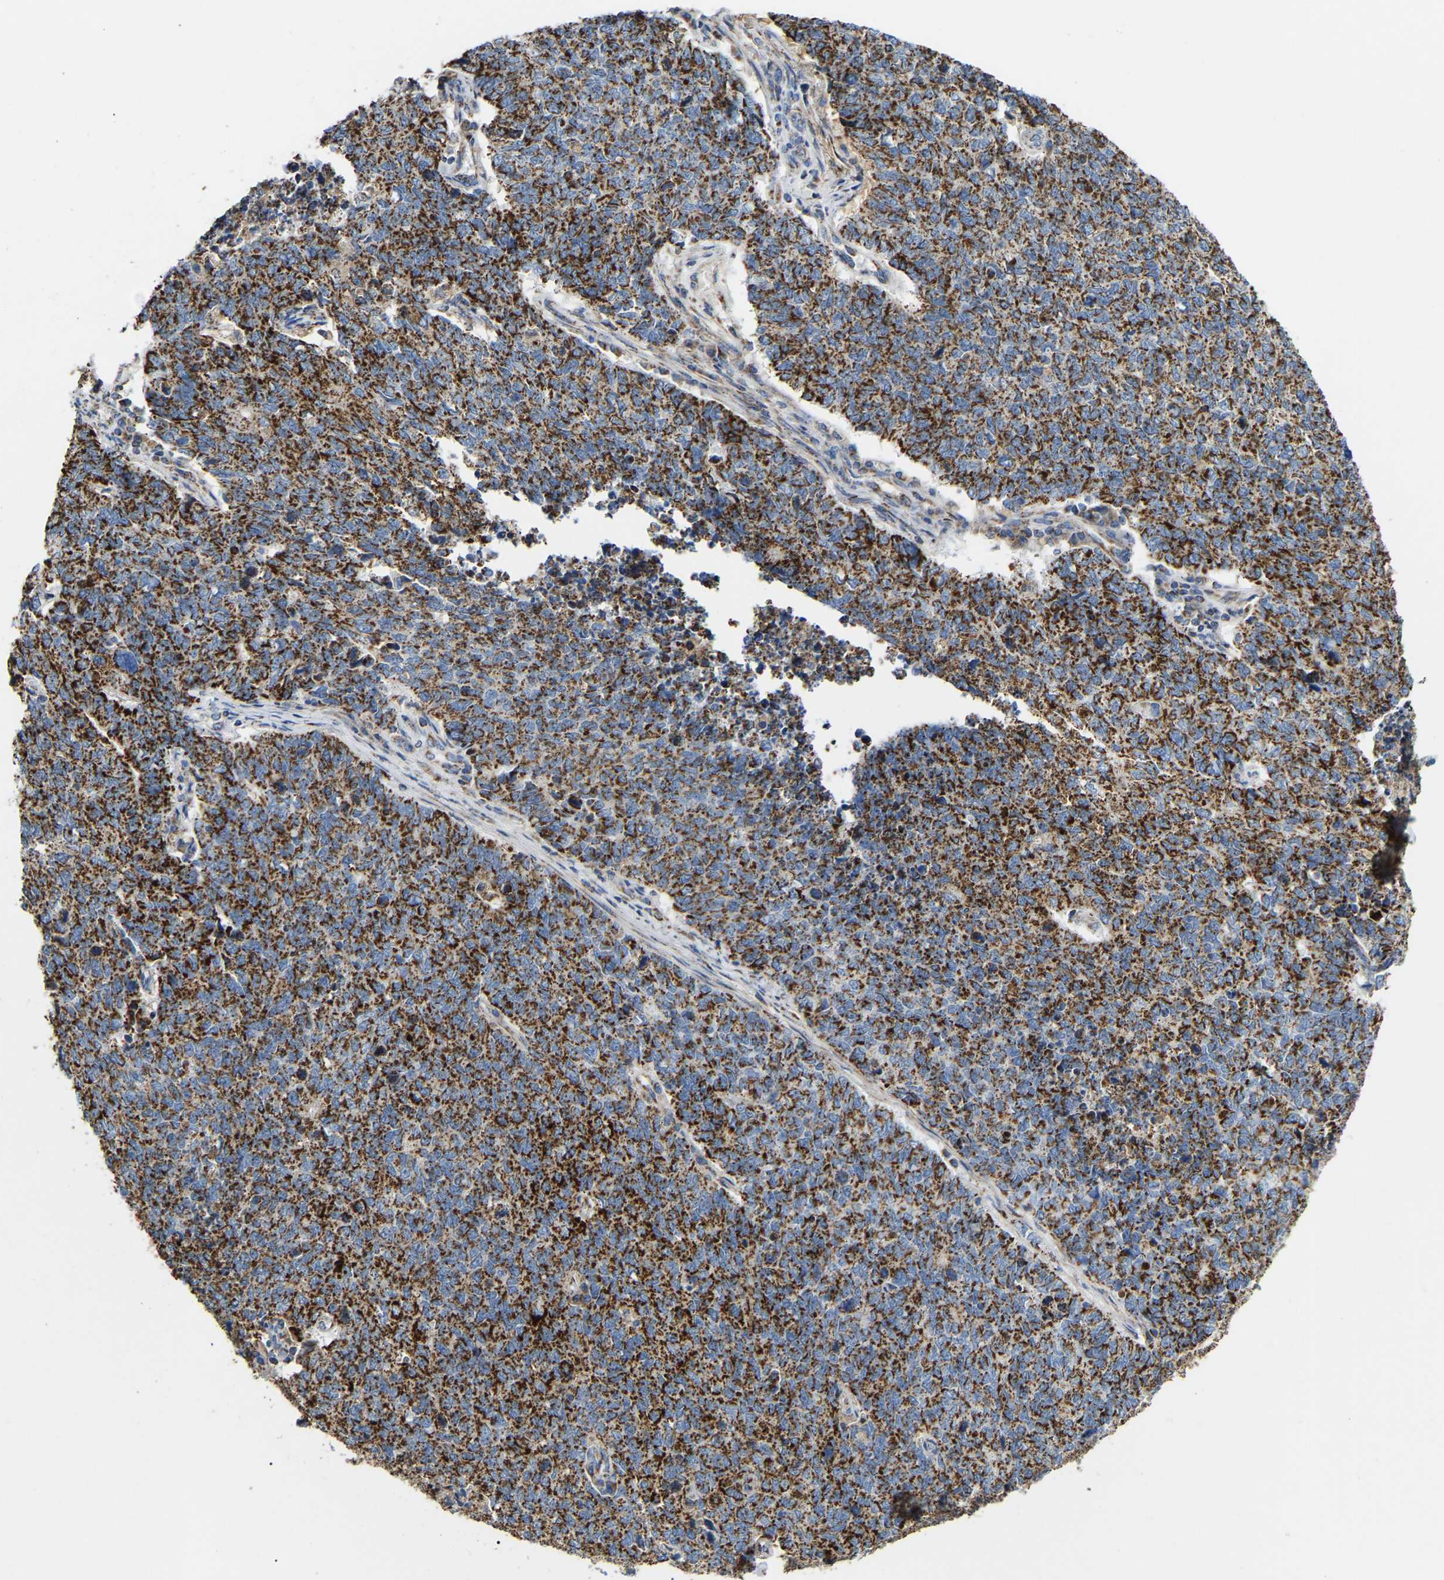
{"staining": {"intensity": "strong", "quantity": ">75%", "location": "cytoplasmic/membranous"}, "tissue": "cervical cancer", "cell_type": "Tumor cells", "image_type": "cancer", "snomed": [{"axis": "morphology", "description": "Squamous cell carcinoma, NOS"}, {"axis": "topography", "description": "Cervix"}], "caption": "Approximately >75% of tumor cells in cervical cancer display strong cytoplasmic/membranous protein expression as visualized by brown immunohistochemical staining.", "gene": "HIBADH", "patient": {"sex": "female", "age": 63}}